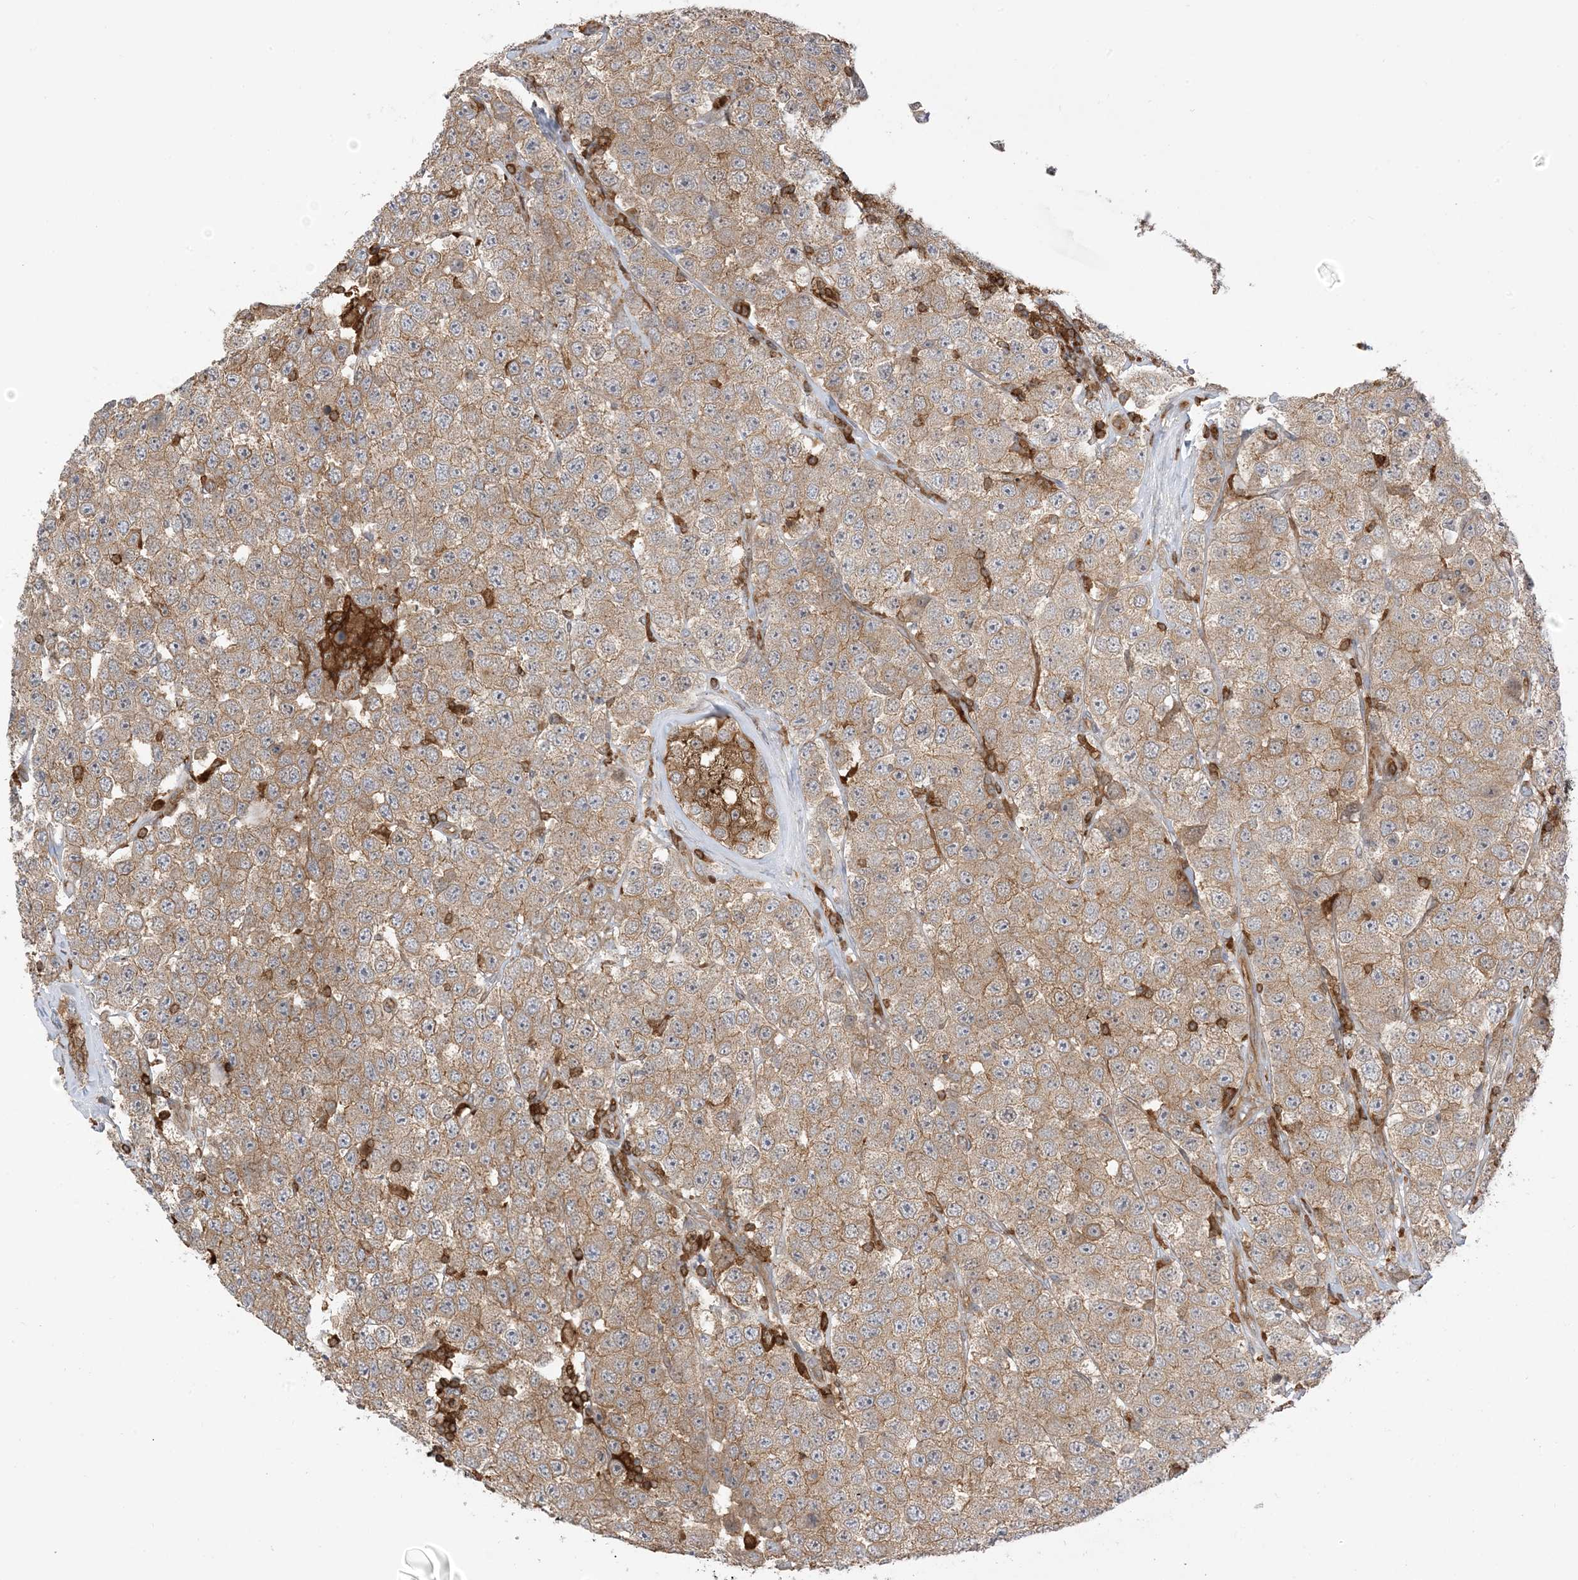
{"staining": {"intensity": "moderate", "quantity": ">75%", "location": "cytoplasmic/membranous"}, "tissue": "testis cancer", "cell_type": "Tumor cells", "image_type": "cancer", "snomed": [{"axis": "morphology", "description": "Seminoma, NOS"}, {"axis": "topography", "description": "Testis"}], "caption": "A brown stain labels moderate cytoplasmic/membranous positivity of a protein in human testis seminoma tumor cells.", "gene": "CAPZB", "patient": {"sex": "male", "age": 28}}